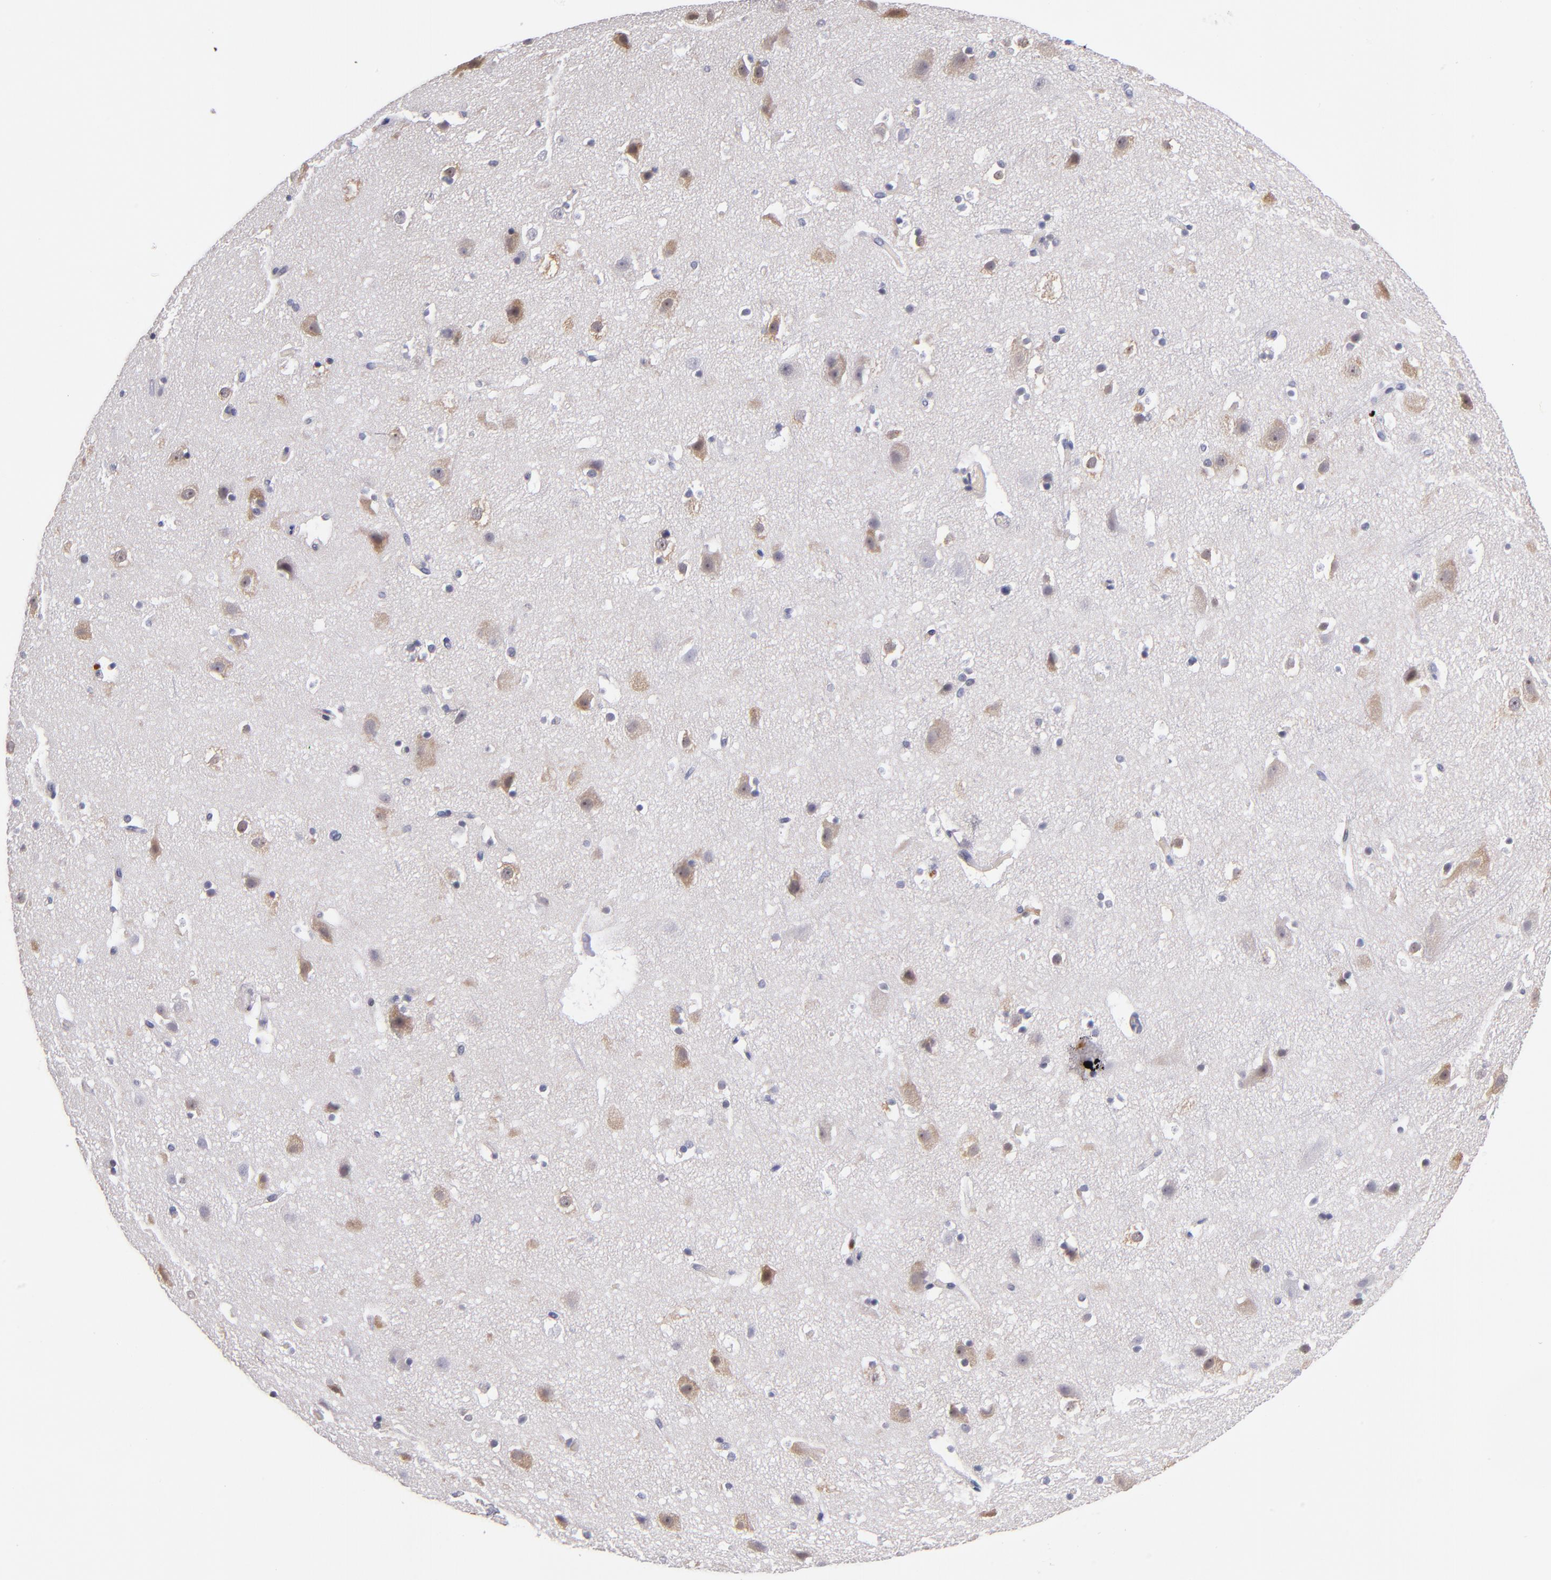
{"staining": {"intensity": "negative", "quantity": "none", "location": "none"}, "tissue": "cerebral cortex", "cell_type": "Endothelial cells", "image_type": "normal", "snomed": [{"axis": "morphology", "description": "Normal tissue, NOS"}, {"axis": "topography", "description": "Cerebral cortex"}], "caption": "The micrograph exhibits no staining of endothelial cells in benign cerebral cortex. Brightfield microscopy of immunohistochemistry stained with DAB (3,3'-diaminobenzidine) (brown) and hematoxylin (blue), captured at high magnification.", "gene": "CDKL5", "patient": {"sex": "male", "age": 45}}